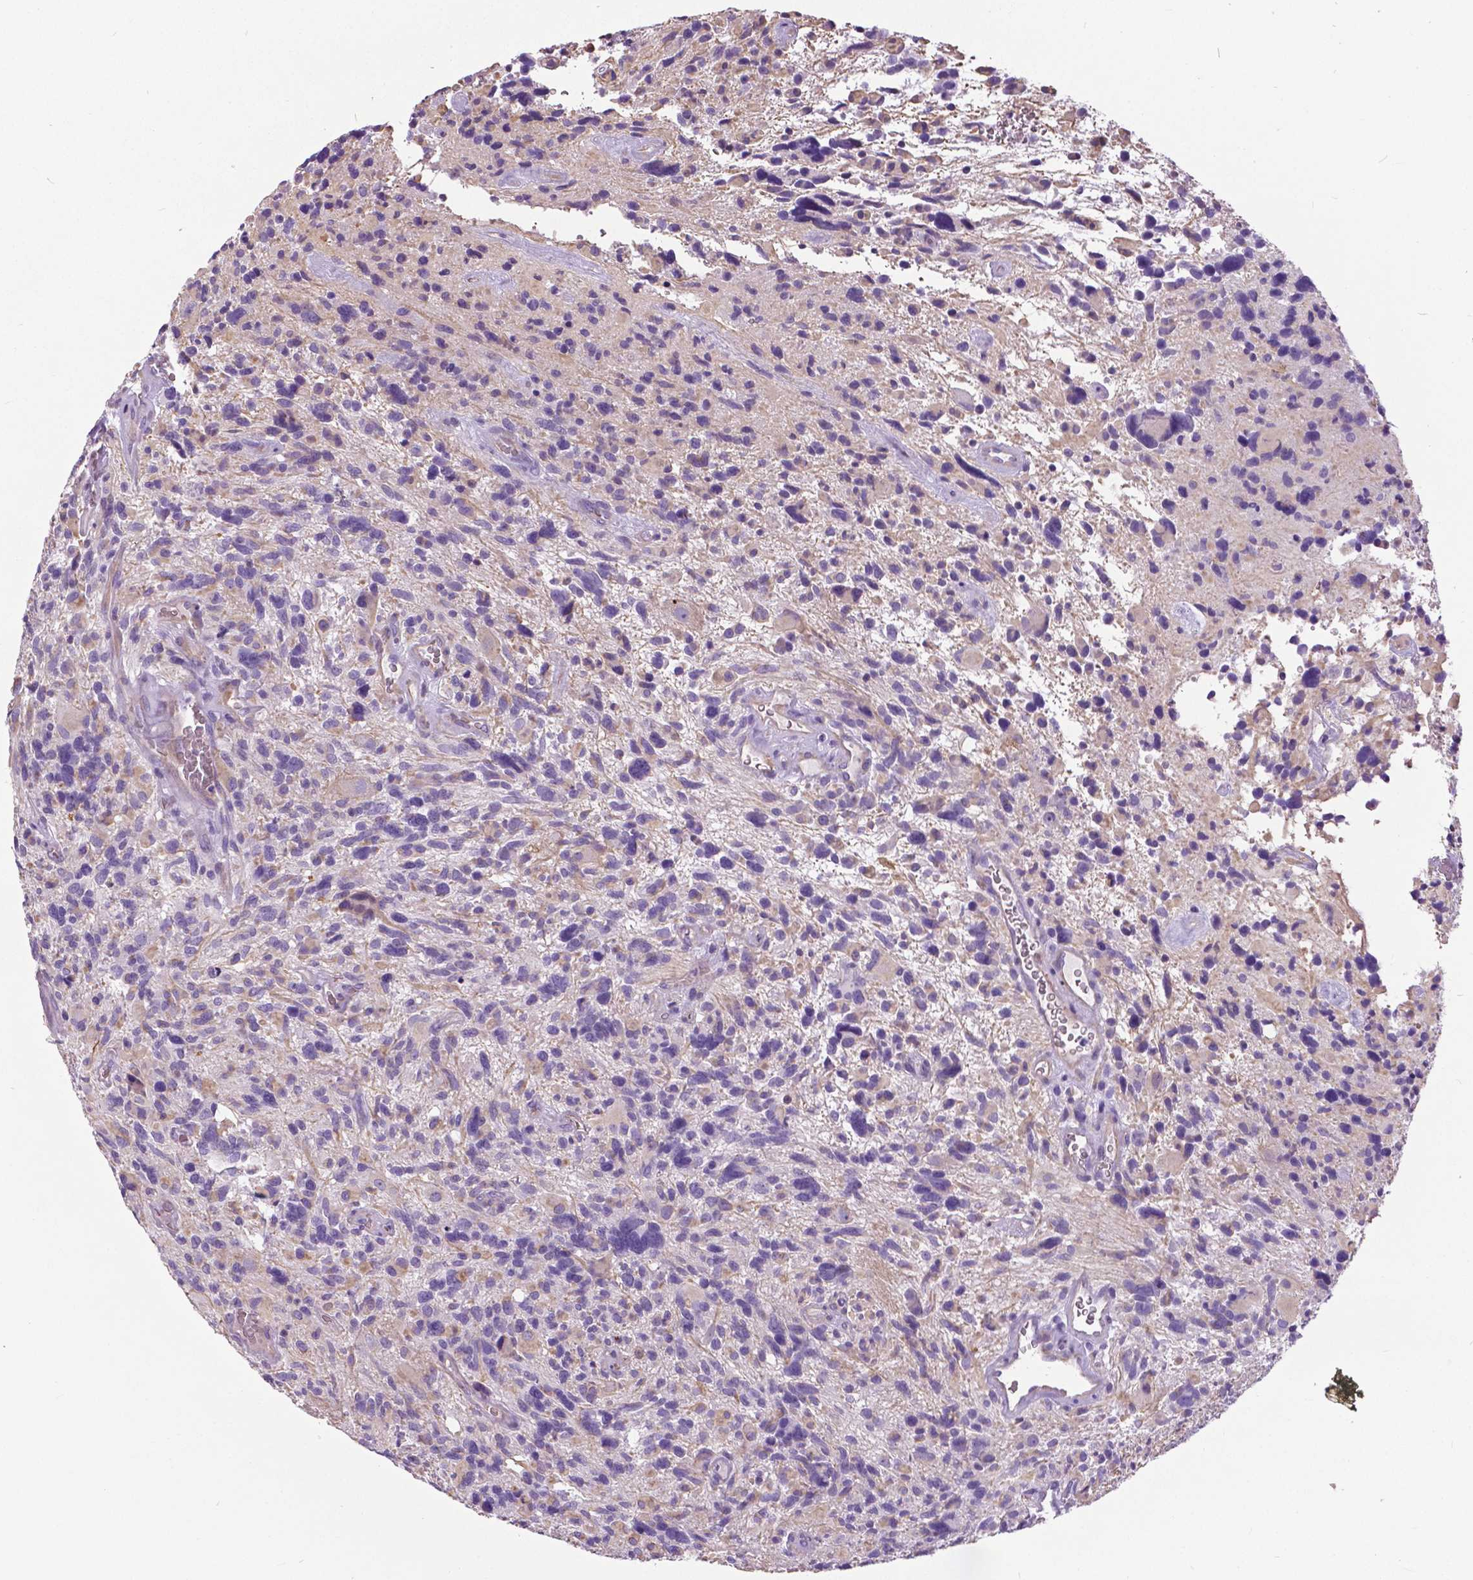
{"staining": {"intensity": "negative", "quantity": "none", "location": "none"}, "tissue": "glioma", "cell_type": "Tumor cells", "image_type": "cancer", "snomed": [{"axis": "morphology", "description": "Glioma, malignant, High grade"}, {"axis": "topography", "description": "Brain"}], "caption": "Immunohistochemical staining of human glioma displays no significant expression in tumor cells. The staining is performed using DAB brown chromogen with nuclei counter-stained in using hematoxylin.", "gene": "ANXA13", "patient": {"sex": "male", "age": 49}}